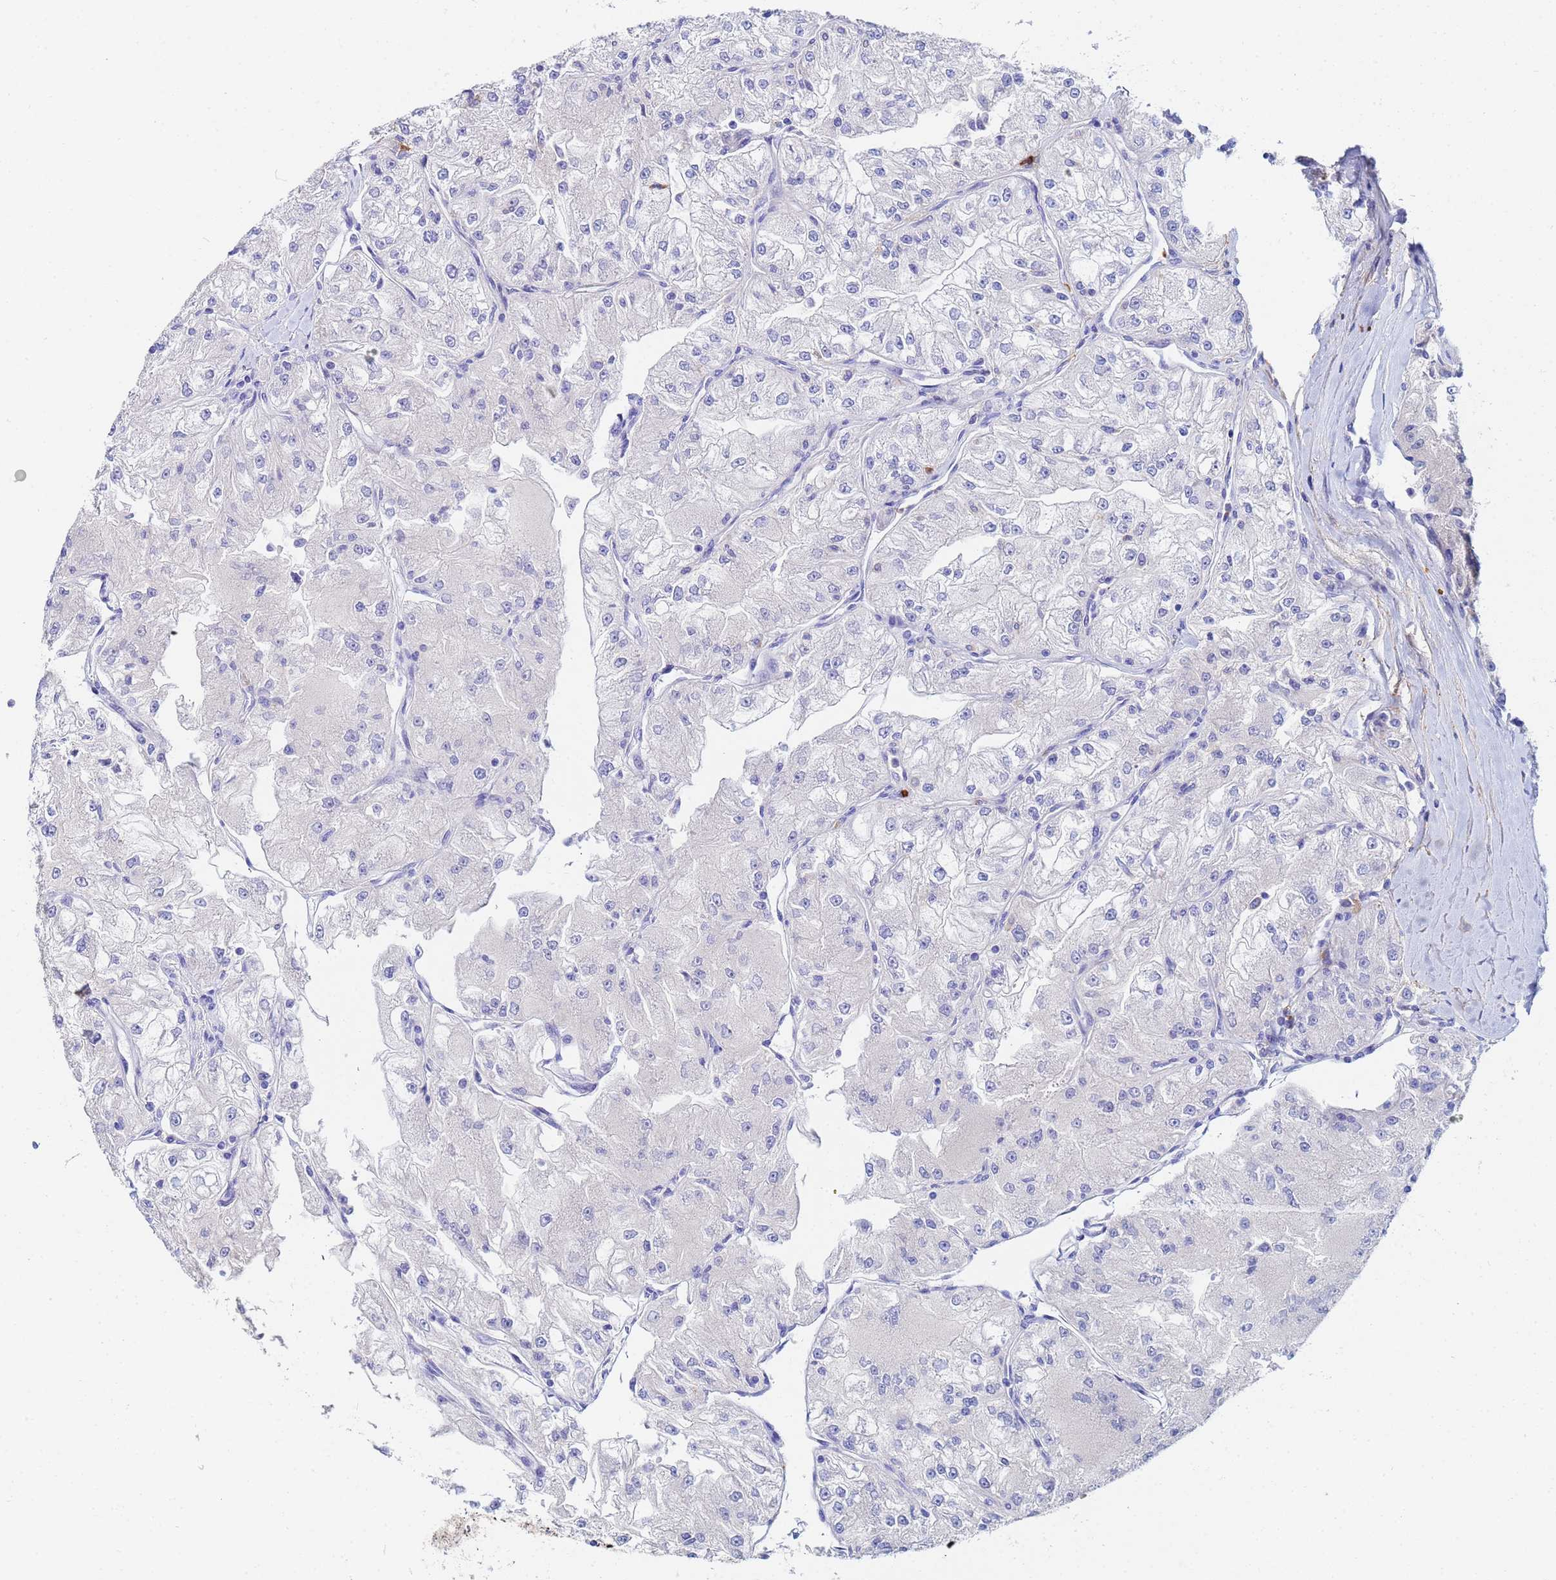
{"staining": {"intensity": "negative", "quantity": "none", "location": "none"}, "tissue": "renal cancer", "cell_type": "Tumor cells", "image_type": "cancer", "snomed": [{"axis": "morphology", "description": "Adenocarcinoma, NOS"}, {"axis": "topography", "description": "Kidney"}], "caption": "Tumor cells show no significant protein positivity in adenocarcinoma (renal). The staining is performed using DAB (3,3'-diaminobenzidine) brown chromogen with nuclei counter-stained in using hematoxylin.", "gene": "BASP1", "patient": {"sex": "female", "age": 72}}